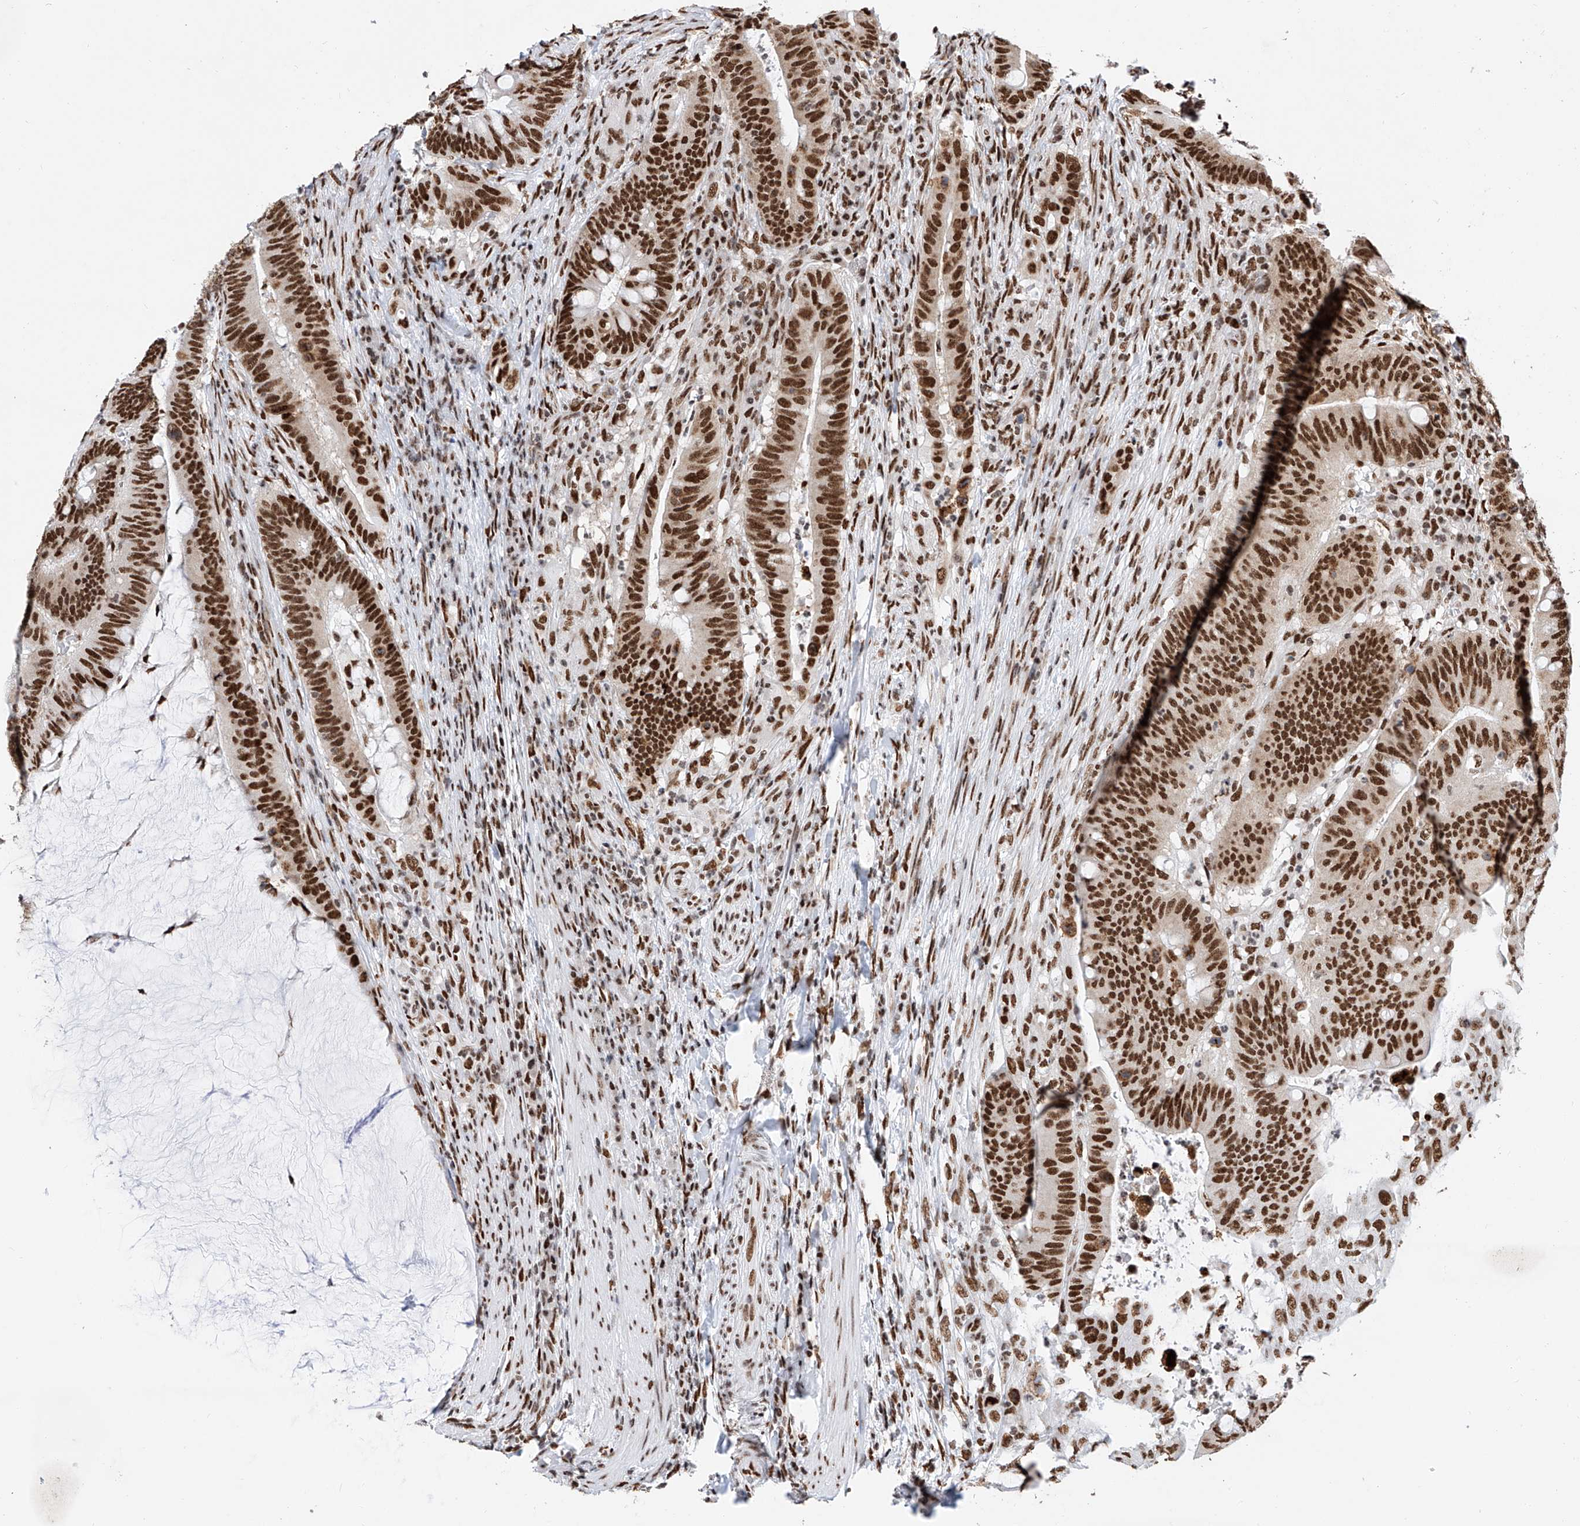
{"staining": {"intensity": "strong", "quantity": ">75%", "location": "nuclear"}, "tissue": "colorectal cancer", "cell_type": "Tumor cells", "image_type": "cancer", "snomed": [{"axis": "morphology", "description": "Adenocarcinoma, NOS"}, {"axis": "topography", "description": "Colon"}], "caption": "Immunohistochemical staining of human colorectal adenocarcinoma reveals strong nuclear protein positivity in approximately >75% of tumor cells.", "gene": "SRSF6", "patient": {"sex": "female", "age": 66}}